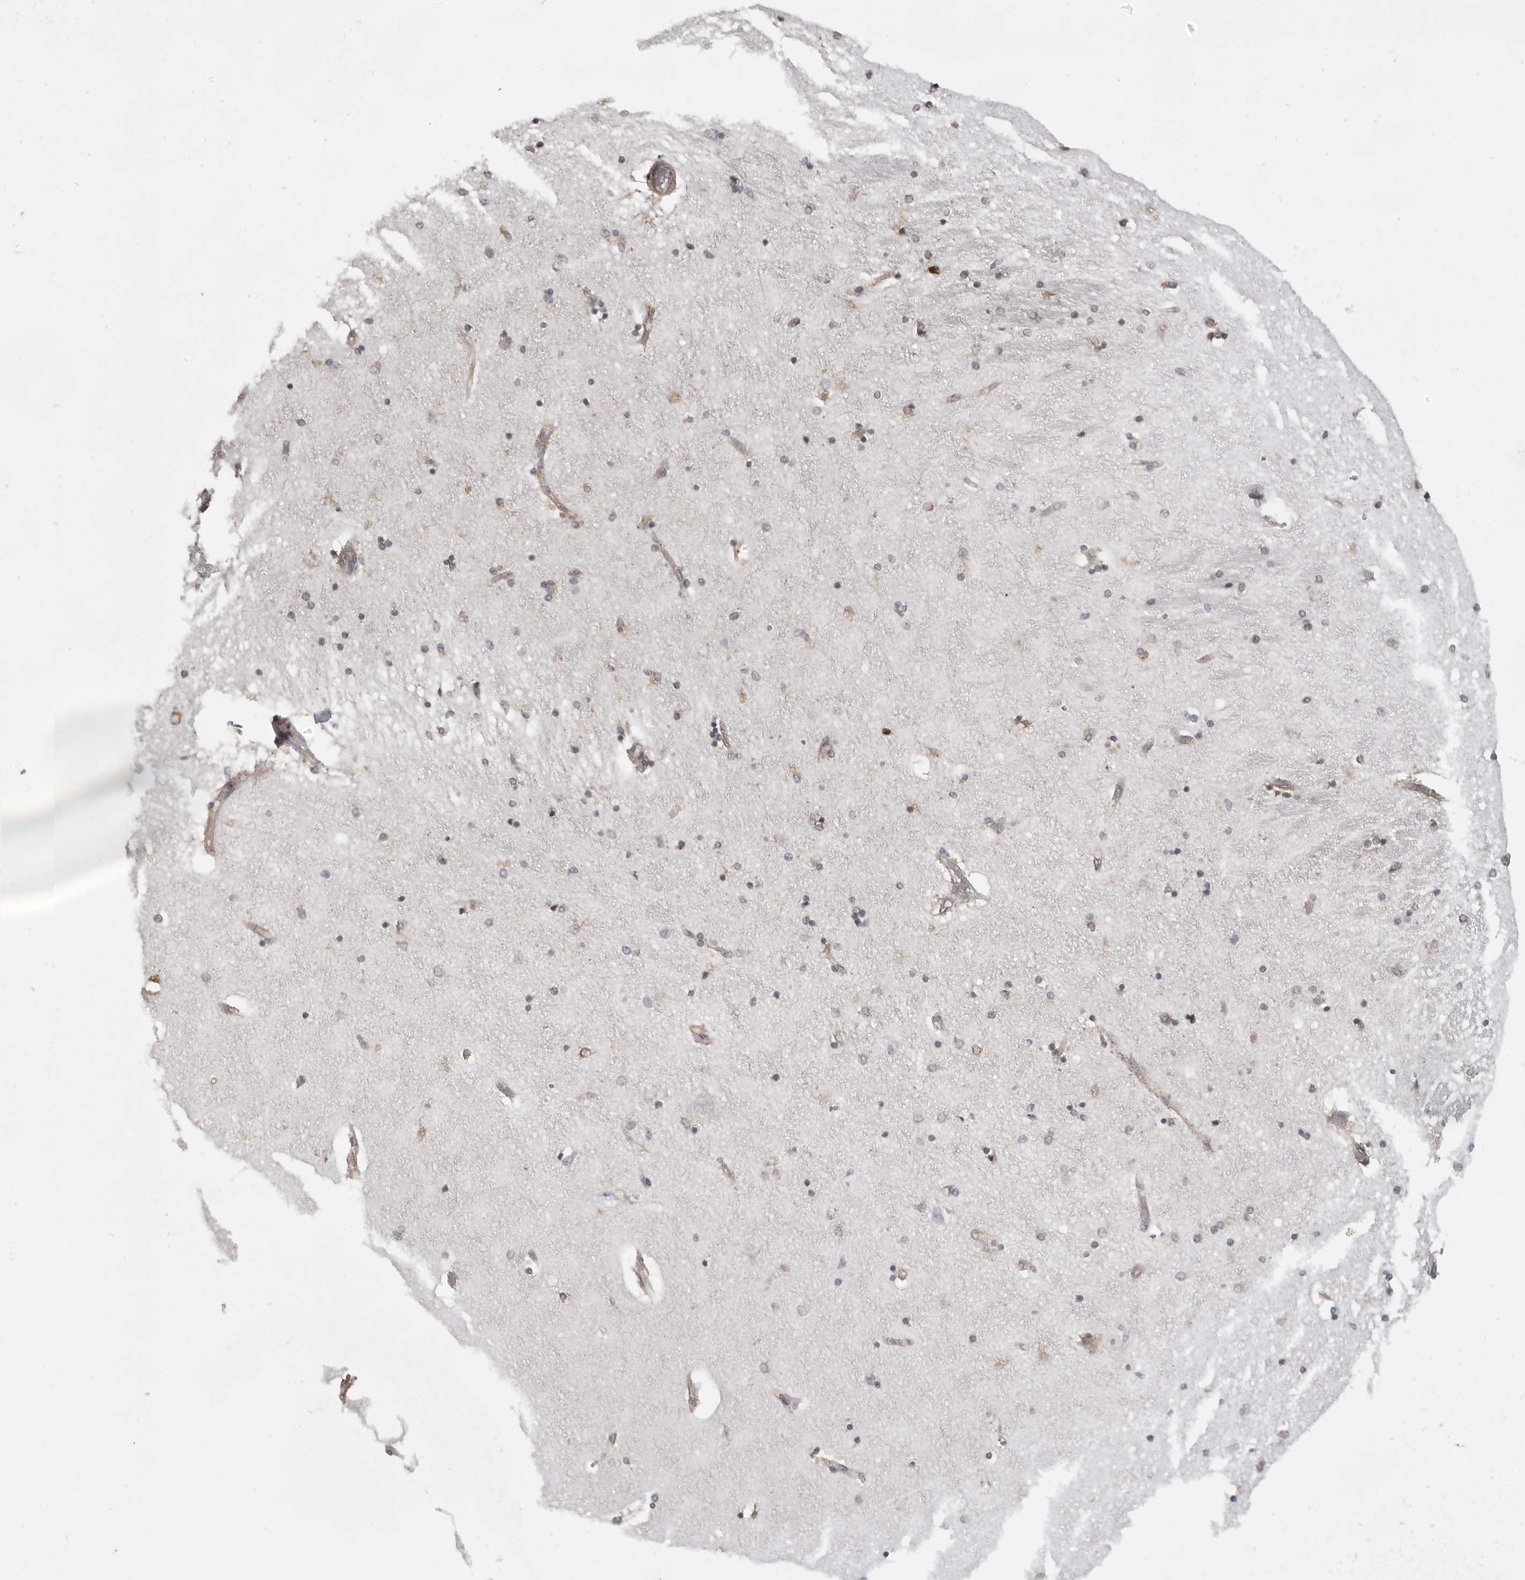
{"staining": {"intensity": "moderate", "quantity": "25%-75%", "location": "cytoplasmic/membranous,nuclear"}, "tissue": "hippocampus", "cell_type": "Glial cells", "image_type": "normal", "snomed": [{"axis": "morphology", "description": "Normal tissue, NOS"}, {"axis": "topography", "description": "Hippocampus"}], "caption": "Brown immunohistochemical staining in benign human hippocampus reveals moderate cytoplasmic/membranous,nuclear positivity in approximately 25%-75% of glial cells. The staining is performed using DAB brown chromogen to label protein expression. The nuclei are counter-stained blue using hematoxylin.", "gene": "CERS2", "patient": {"sex": "female", "age": 54}}